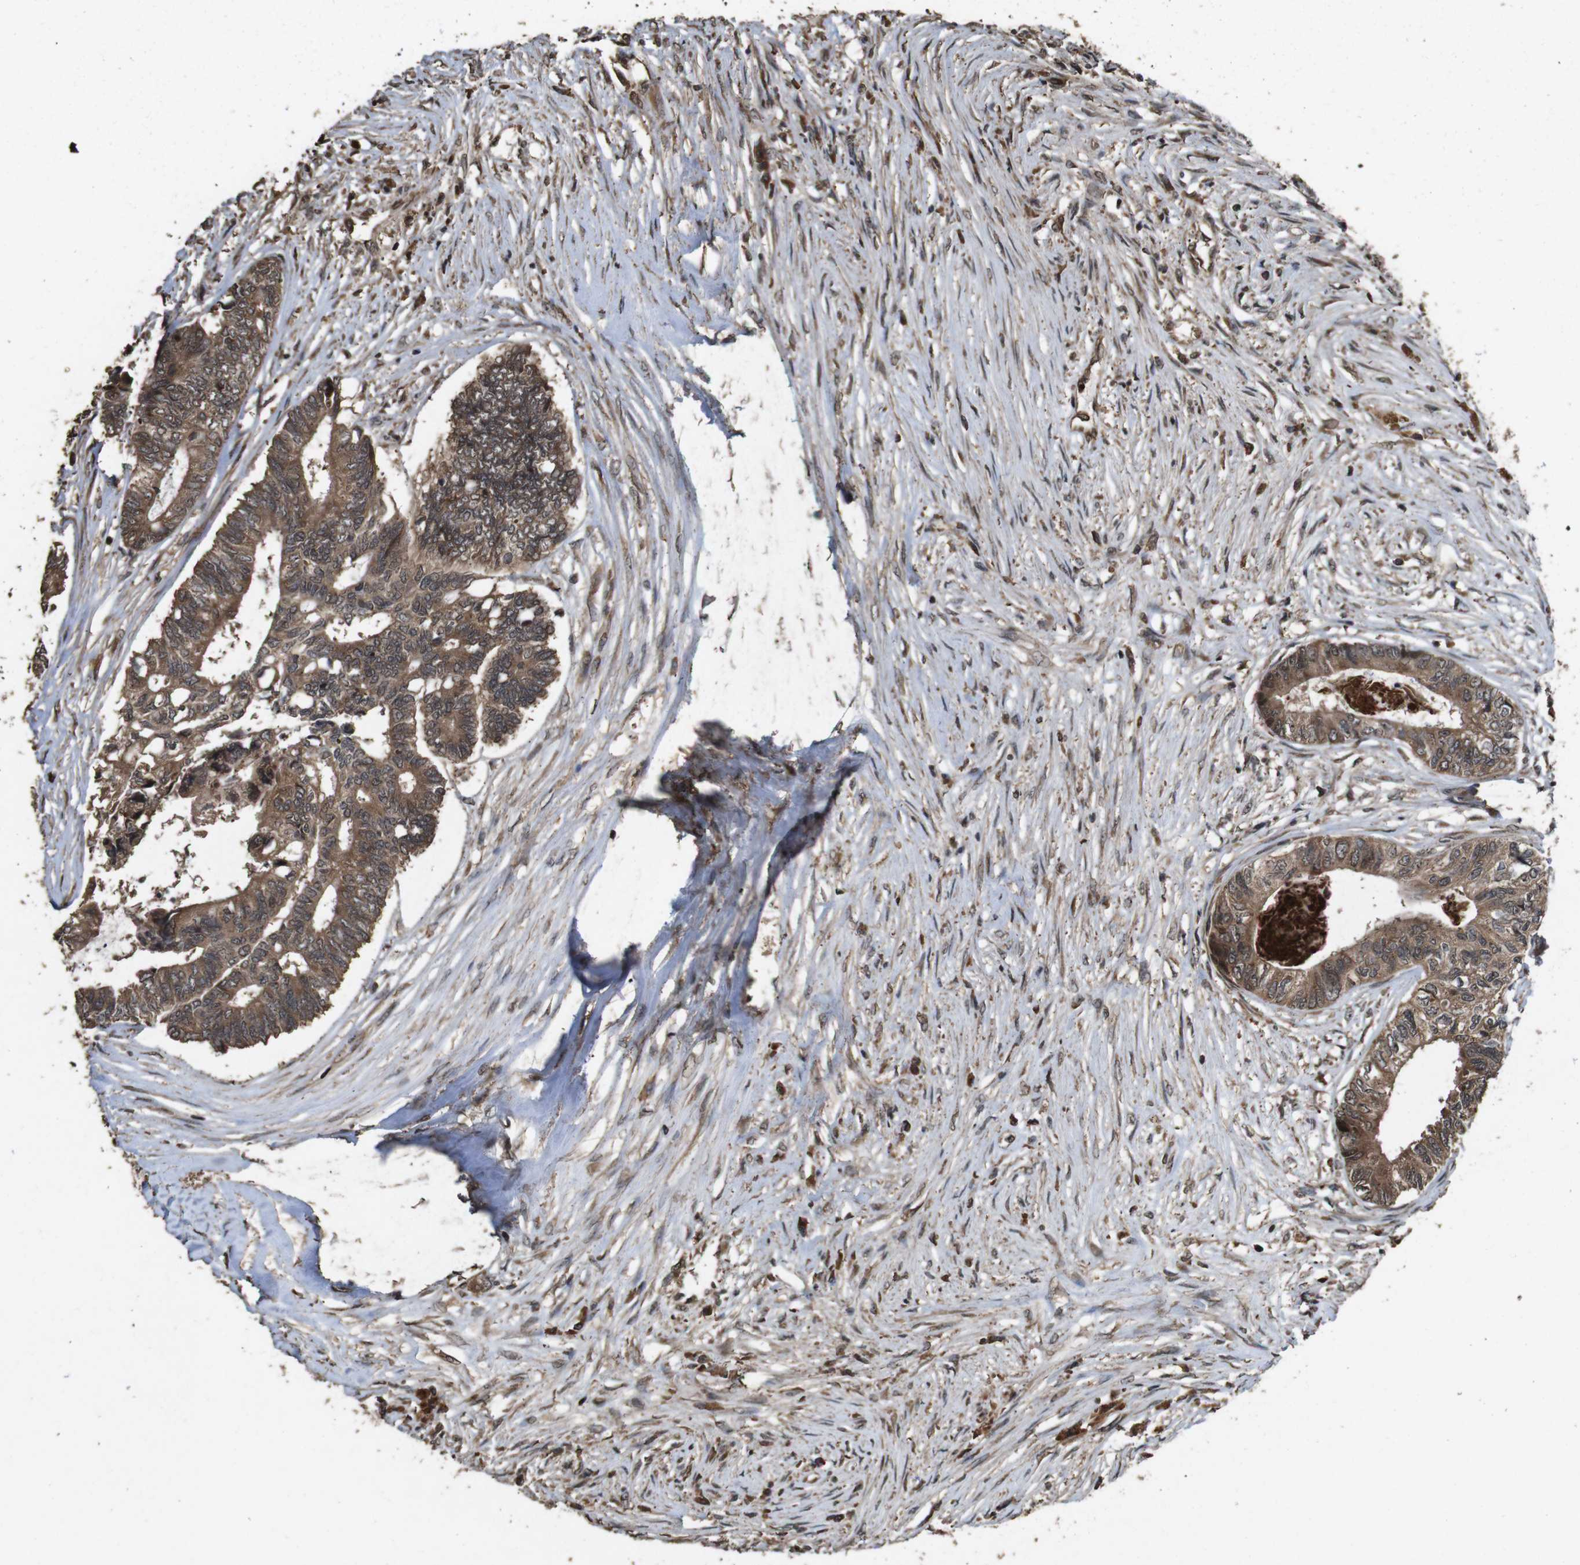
{"staining": {"intensity": "moderate", "quantity": ">75%", "location": "cytoplasmic/membranous"}, "tissue": "colorectal cancer", "cell_type": "Tumor cells", "image_type": "cancer", "snomed": [{"axis": "morphology", "description": "Adenocarcinoma, NOS"}, {"axis": "topography", "description": "Rectum"}], "caption": "Protein analysis of adenocarcinoma (colorectal) tissue displays moderate cytoplasmic/membranous expression in approximately >75% of tumor cells.", "gene": "RRAS2", "patient": {"sex": "male", "age": 63}}